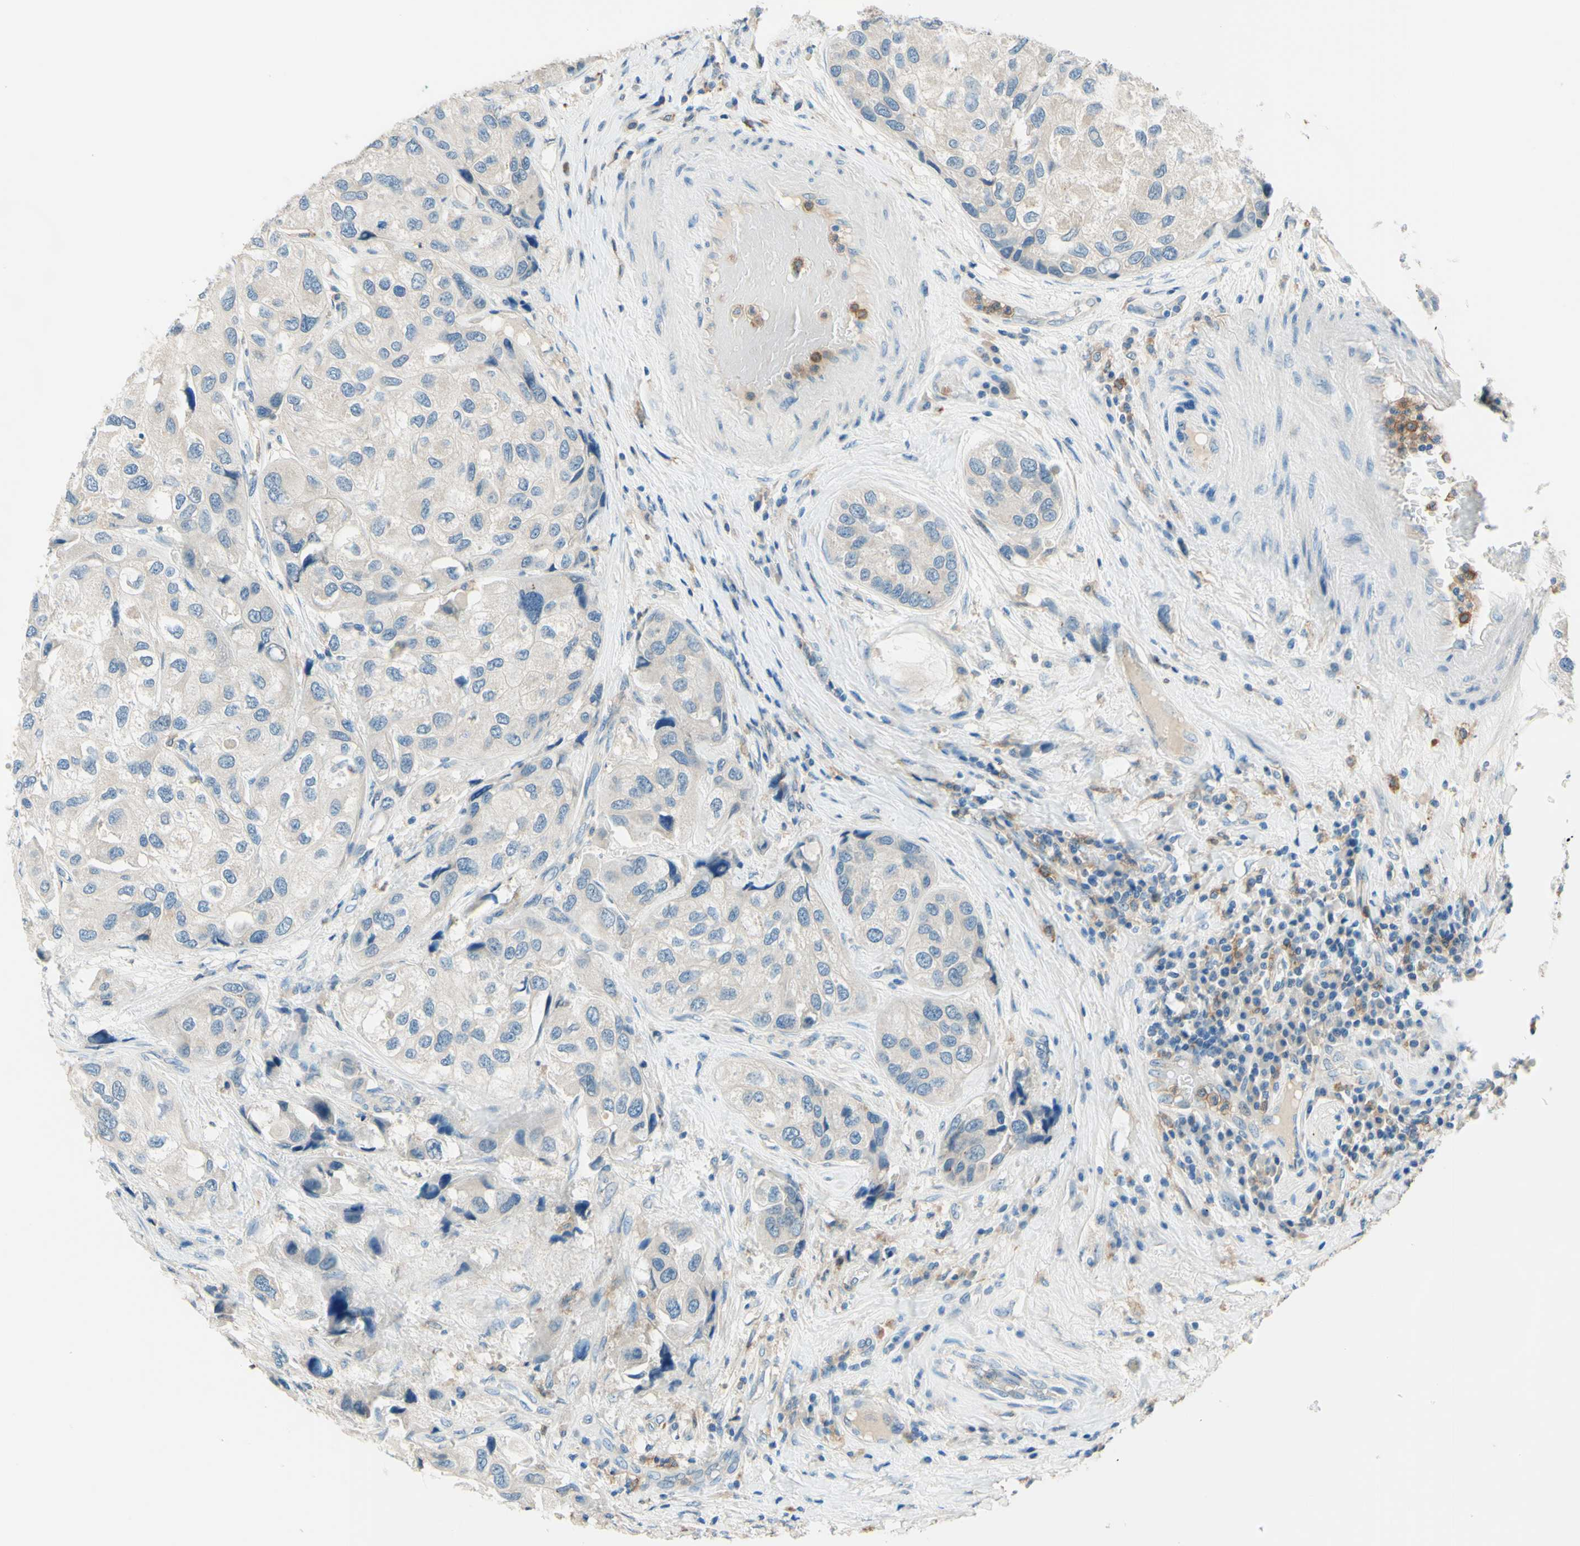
{"staining": {"intensity": "negative", "quantity": "none", "location": "none"}, "tissue": "urothelial cancer", "cell_type": "Tumor cells", "image_type": "cancer", "snomed": [{"axis": "morphology", "description": "Urothelial carcinoma, High grade"}, {"axis": "topography", "description": "Urinary bladder"}], "caption": "IHC image of urothelial carcinoma (high-grade) stained for a protein (brown), which reveals no positivity in tumor cells. The staining was performed using DAB (3,3'-diaminobenzidine) to visualize the protein expression in brown, while the nuclei were stained in blue with hematoxylin (Magnification: 20x).", "gene": "SIGLEC9", "patient": {"sex": "female", "age": 64}}